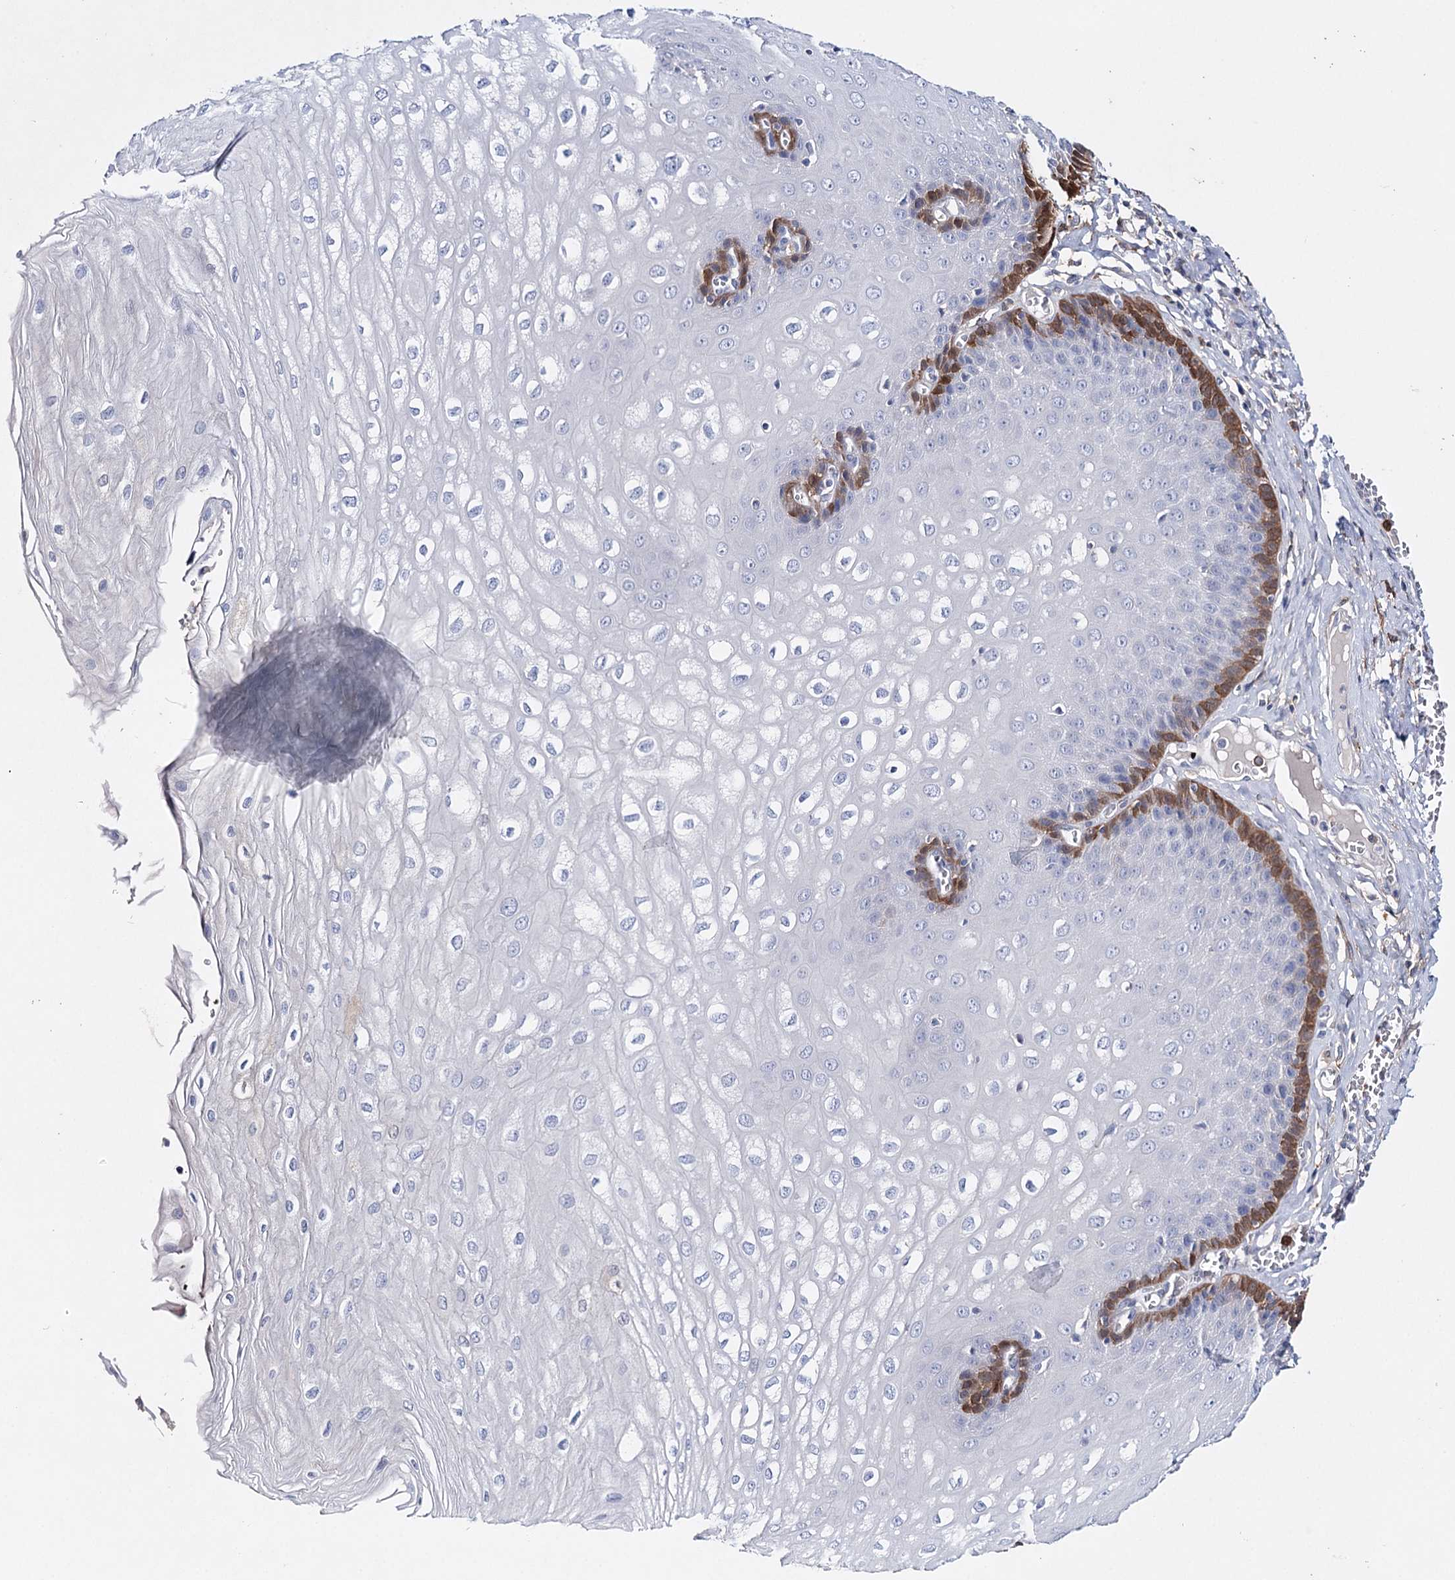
{"staining": {"intensity": "strong", "quantity": "<25%", "location": "cytoplasmic/membranous"}, "tissue": "esophagus", "cell_type": "Squamous epithelial cells", "image_type": "normal", "snomed": [{"axis": "morphology", "description": "Normal tissue, NOS"}, {"axis": "topography", "description": "Esophagus"}], "caption": "High-power microscopy captured an immunohistochemistry (IHC) image of benign esophagus, revealing strong cytoplasmic/membranous expression in approximately <25% of squamous epithelial cells.", "gene": "CFAP46", "patient": {"sex": "male", "age": 60}}